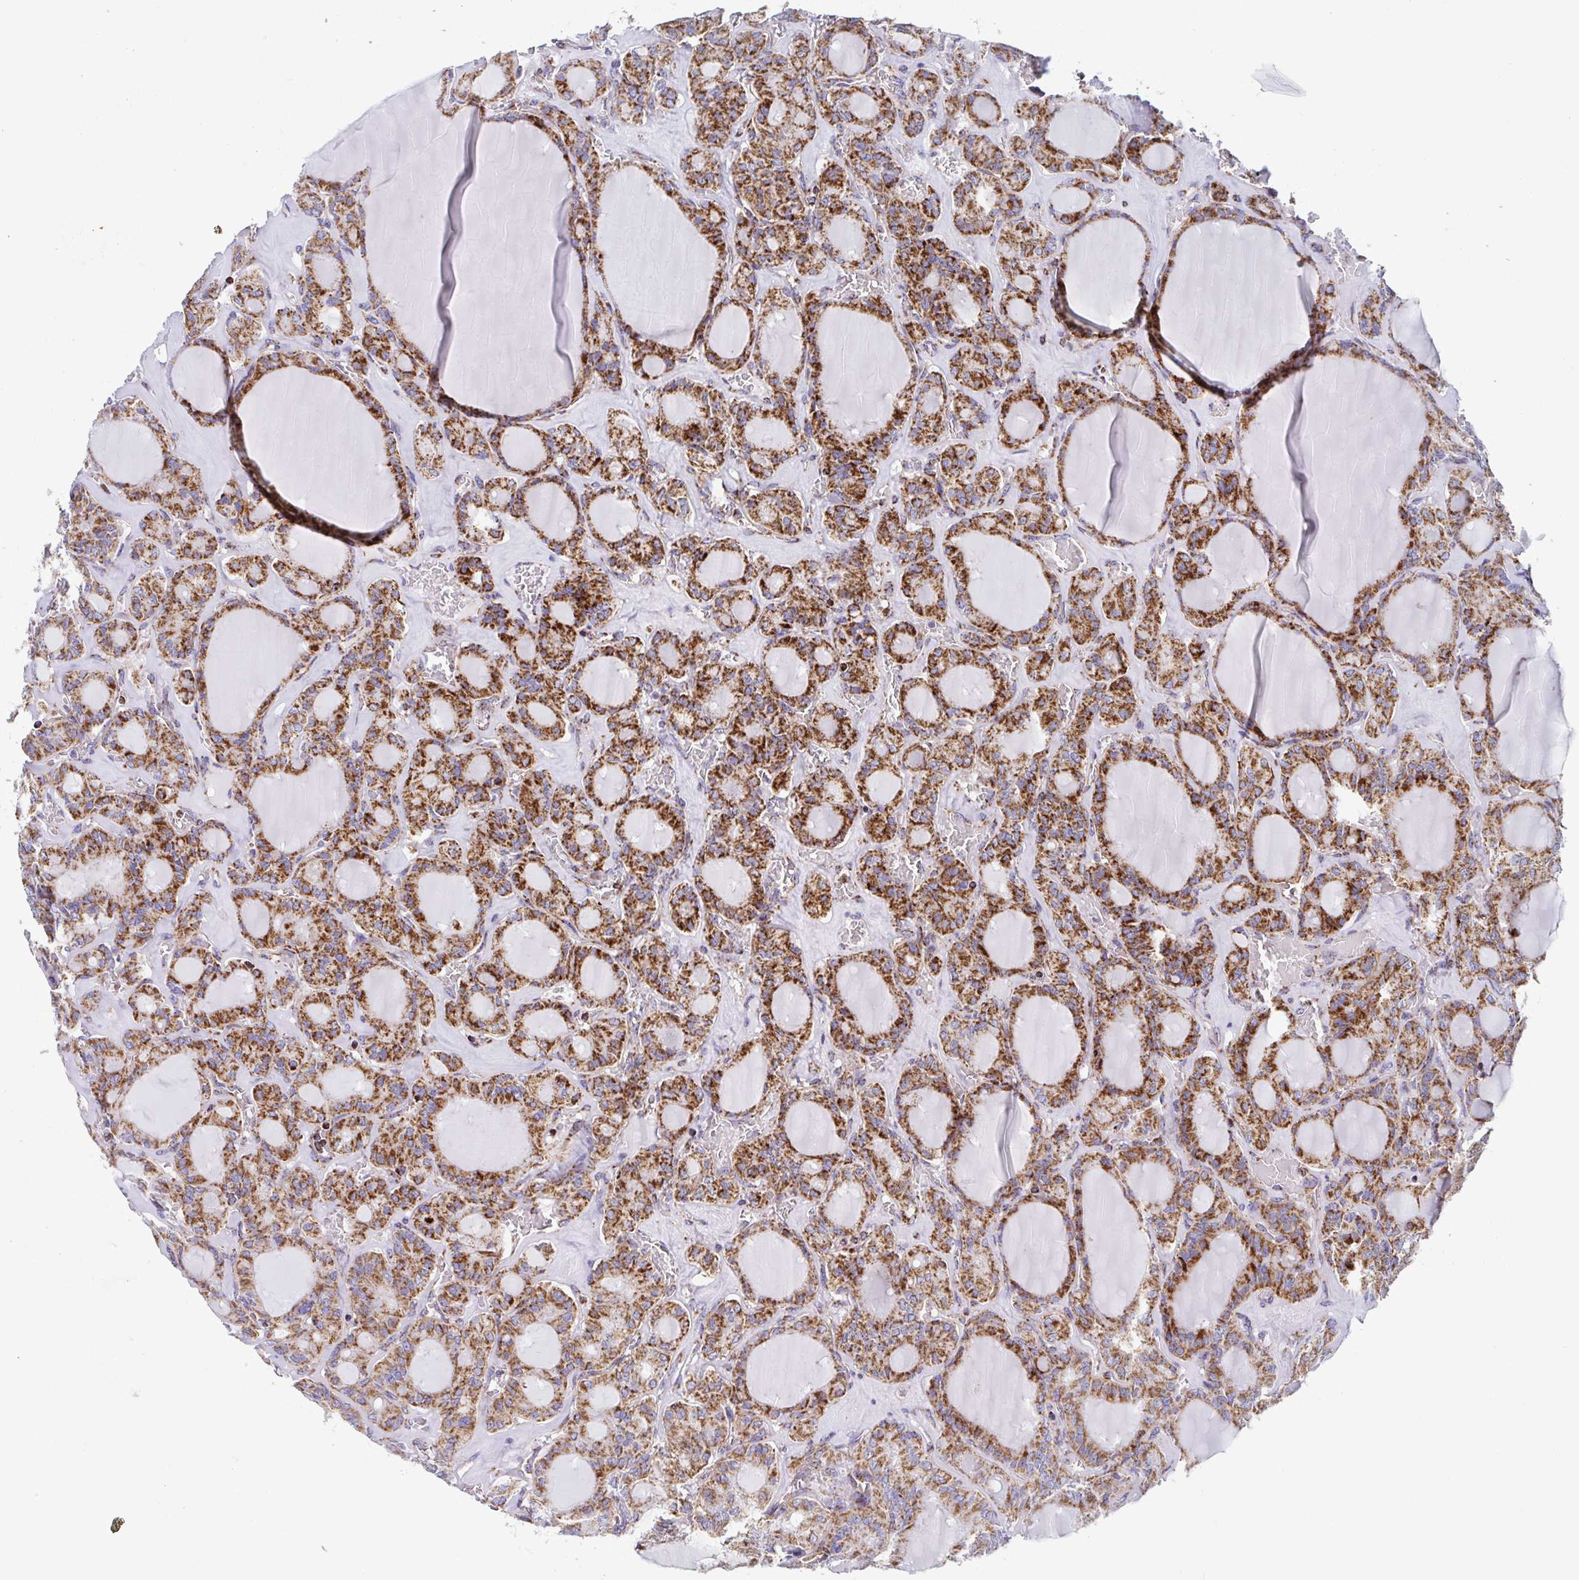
{"staining": {"intensity": "strong", "quantity": ">75%", "location": "cytoplasmic/membranous"}, "tissue": "thyroid cancer", "cell_type": "Tumor cells", "image_type": "cancer", "snomed": [{"axis": "morphology", "description": "Papillary adenocarcinoma, NOS"}, {"axis": "topography", "description": "Thyroid gland"}], "caption": "About >75% of tumor cells in thyroid papillary adenocarcinoma exhibit strong cytoplasmic/membranous protein staining as visualized by brown immunohistochemical staining.", "gene": "ATP5MJ", "patient": {"sex": "male", "age": 87}}